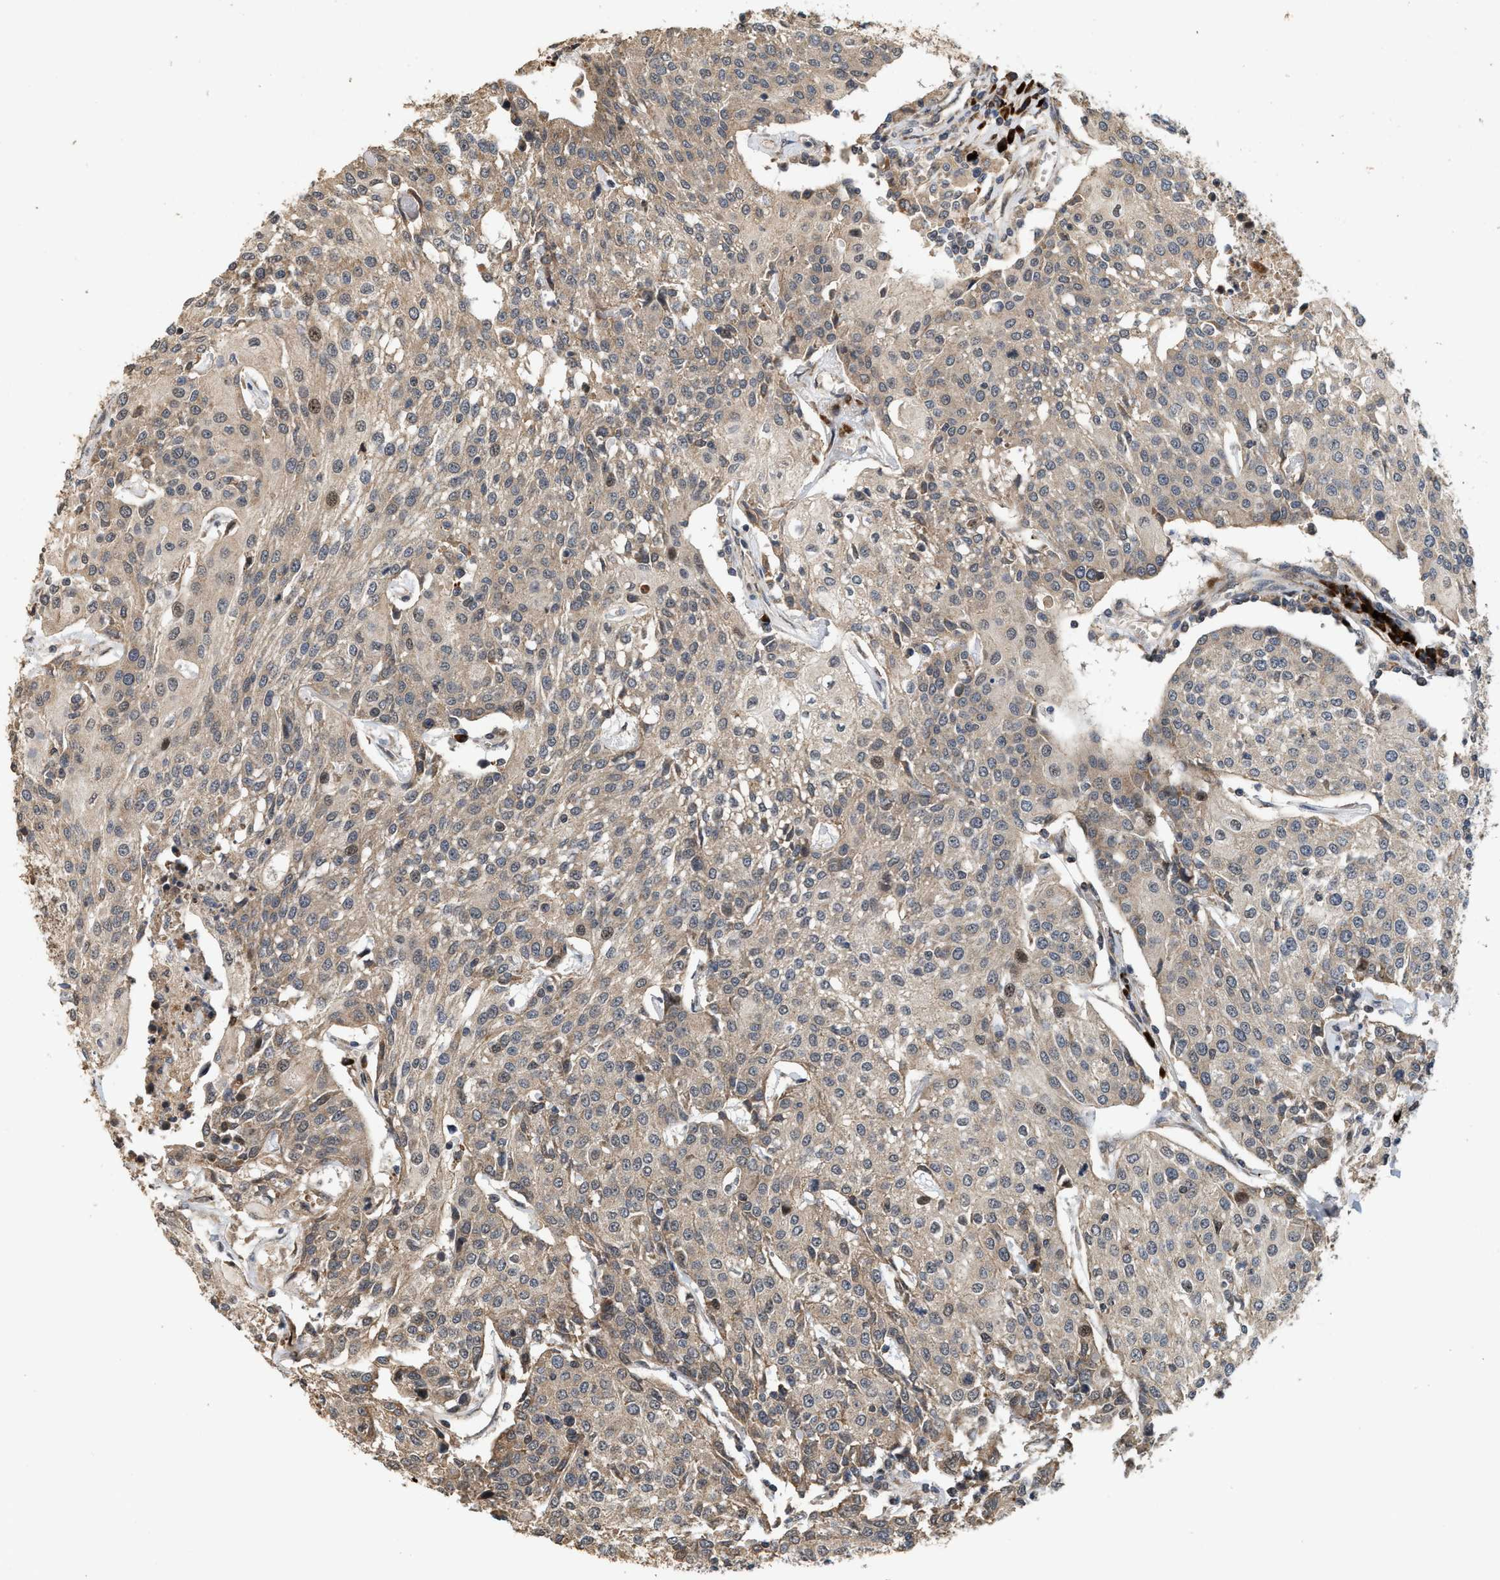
{"staining": {"intensity": "weak", "quantity": ">75%", "location": "cytoplasmic/membranous,nuclear"}, "tissue": "urothelial cancer", "cell_type": "Tumor cells", "image_type": "cancer", "snomed": [{"axis": "morphology", "description": "Urothelial carcinoma, High grade"}, {"axis": "topography", "description": "Urinary bladder"}], "caption": "Weak cytoplasmic/membranous and nuclear staining is seen in about >75% of tumor cells in urothelial cancer. (DAB (3,3'-diaminobenzidine) = brown stain, brightfield microscopy at high magnification).", "gene": "ELP2", "patient": {"sex": "female", "age": 85}}